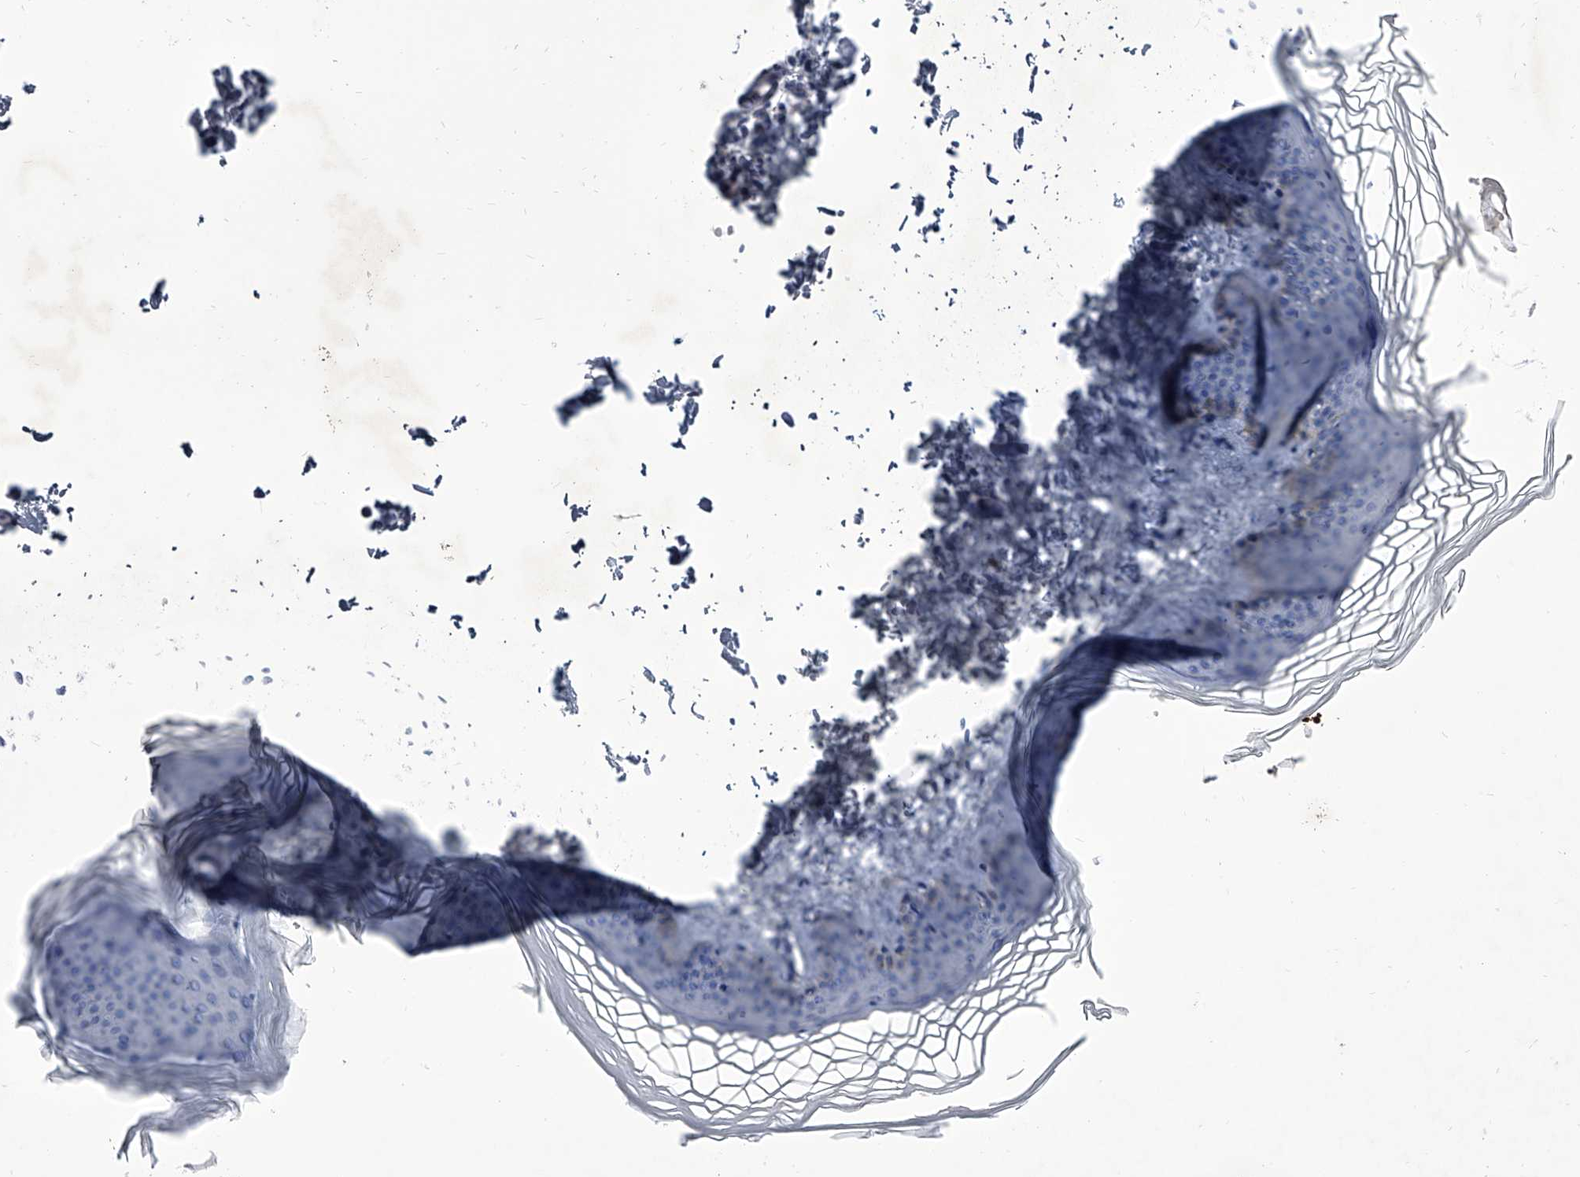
{"staining": {"intensity": "negative", "quantity": "none", "location": "none"}, "tissue": "skin", "cell_type": "Fibroblasts", "image_type": "normal", "snomed": [{"axis": "morphology", "description": "Normal tissue, NOS"}, {"axis": "topography", "description": "Skin"}], "caption": "An IHC image of unremarkable skin is shown. There is no staining in fibroblasts of skin. (Immunohistochemistry (ihc), brightfield microscopy, high magnification).", "gene": "CRISP2", "patient": {"sex": "female", "age": 27}}